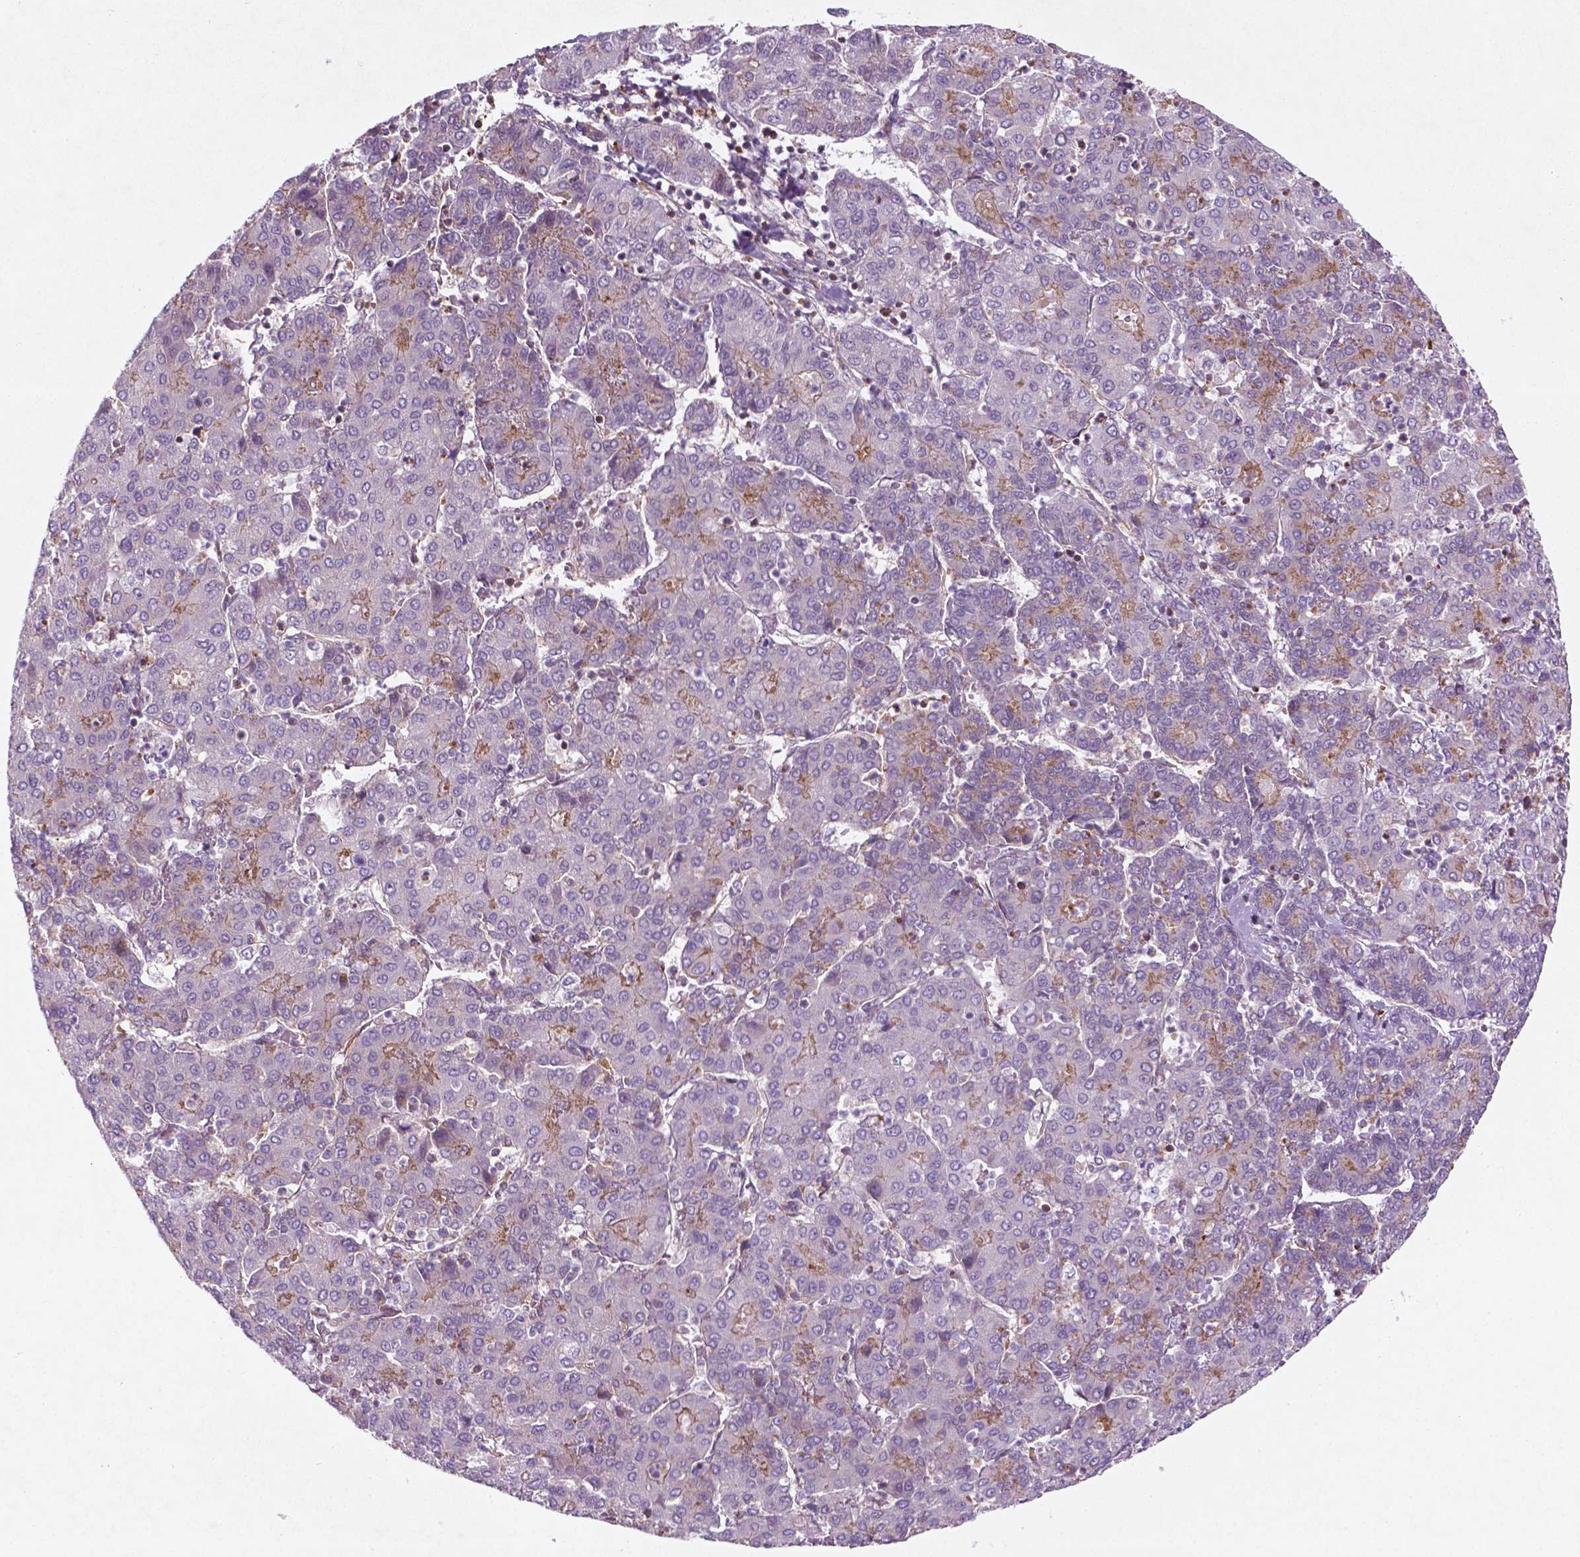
{"staining": {"intensity": "weak", "quantity": "<25%", "location": "cytoplasmic/membranous"}, "tissue": "liver cancer", "cell_type": "Tumor cells", "image_type": "cancer", "snomed": [{"axis": "morphology", "description": "Carcinoma, Hepatocellular, NOS"}, {"axis": "topography", "description": "Liver"}], "caption": "This is a photomicrograph of immunohistochemistry staining of liver hepatocellular carcinoma, which shows no expression in tumor cells.", "gene": "TCHP", "patient": {"sex": "male", "age": 65}}